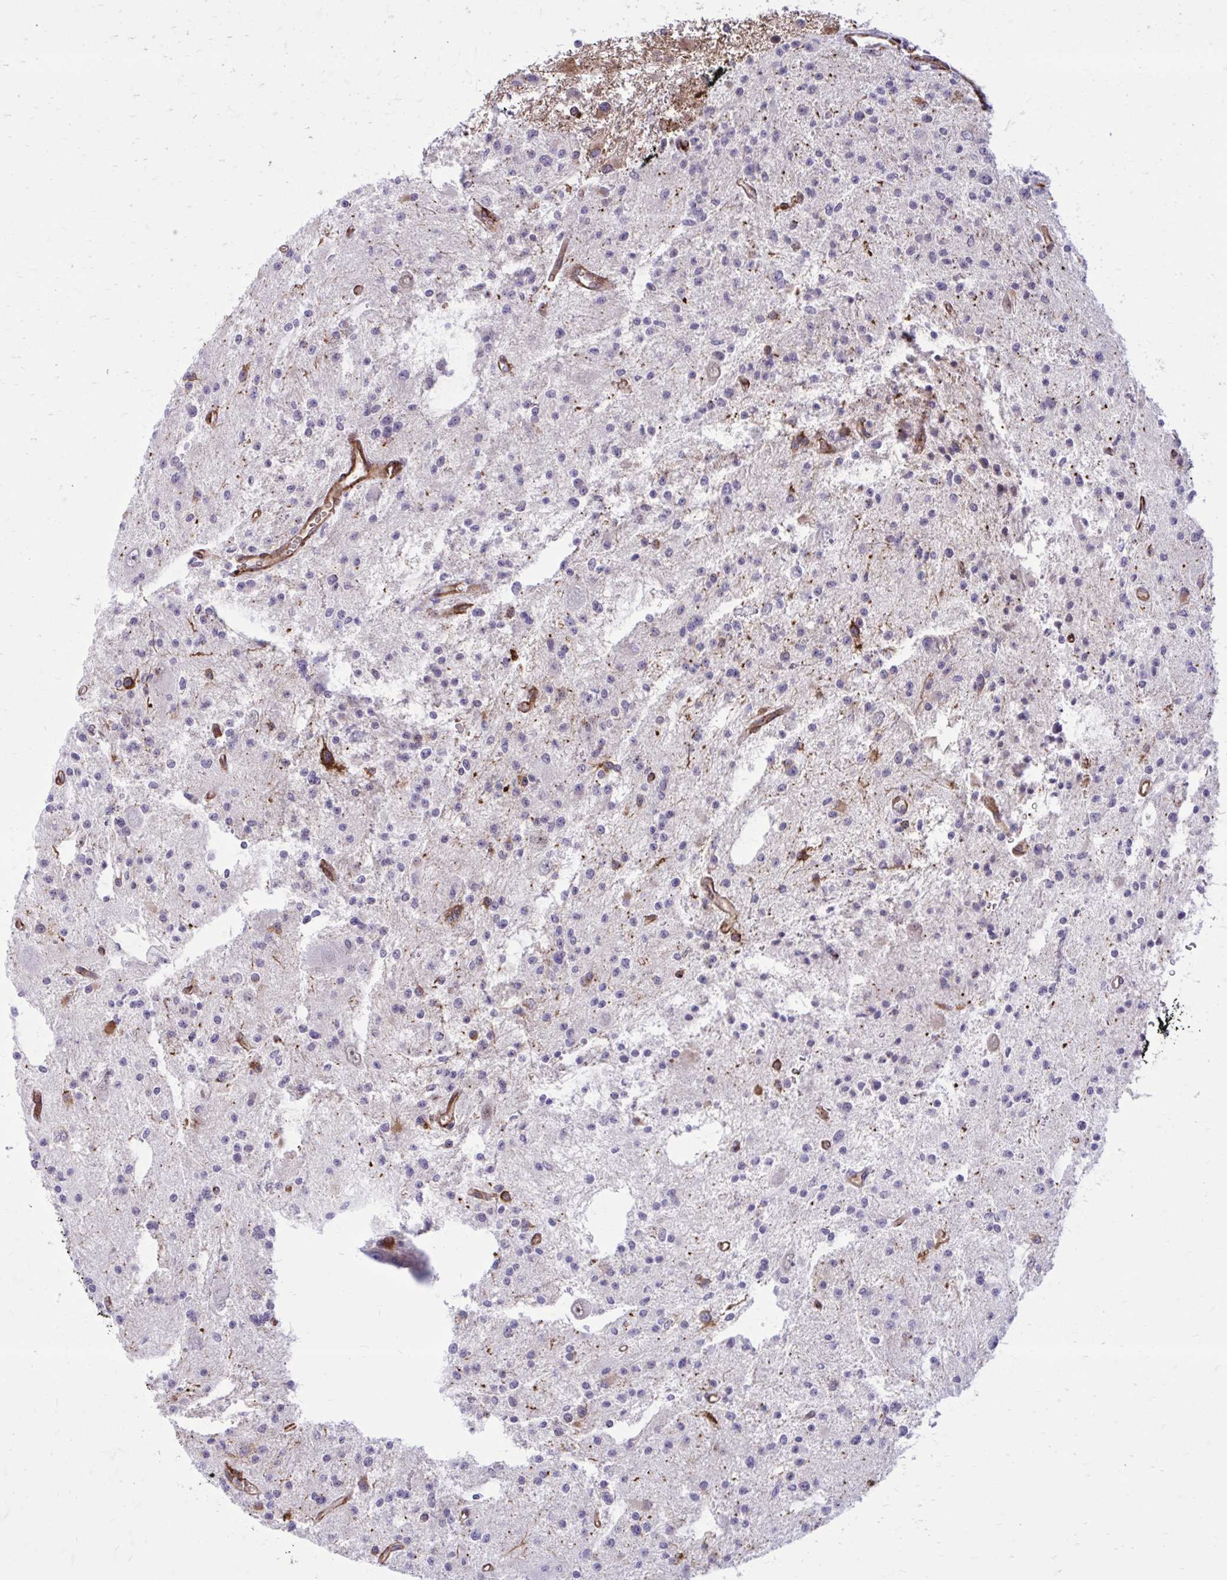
{"staining": {"intensity": "strong", "quantity": "25%-75%", "location": "cytoplasmic/membranous"}, "tissue": "glioma", "cell_type": "Tumor cells", "image_type": "cancer", "snomed": [{"axis": "morphology", "description": "Glioma, malignant, Low grade"}, {"axis": "topography", "description": "Brain"}], "caption": "The micrograph reveals immunohistochemical staining of low-grade glioma (malignant). There is strong cytoplasmic/membranous staining is identified in about 25%-75% of tumor cells.", "gene": "BEND5", "patient": {"sex": "male", "age": 43}}